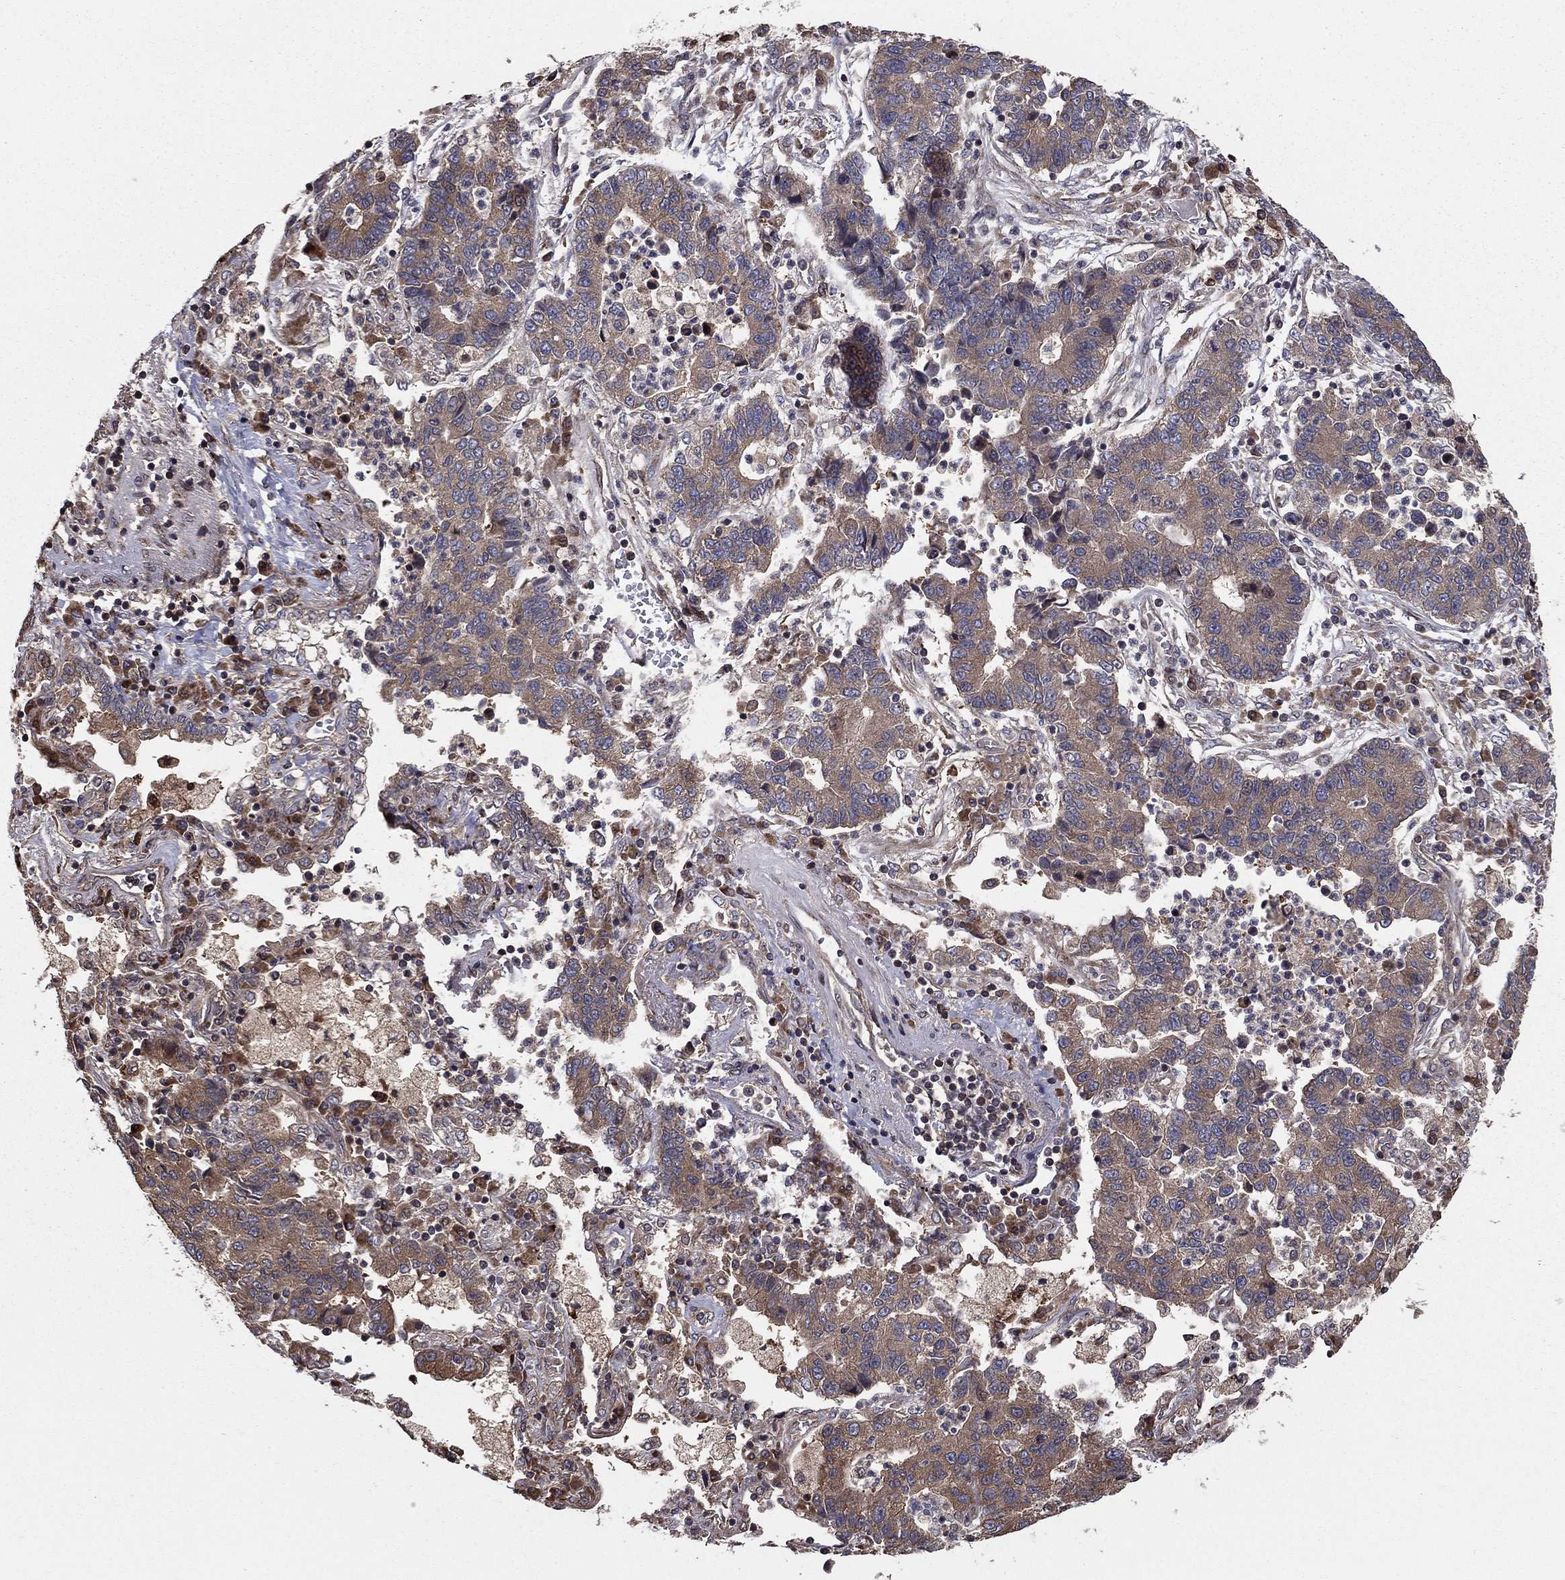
{"staining": {"intensity": "weak", "quantity": "25%-75%", "location": "cytoplasmic/membranous"}, "tissue": "lung cancer", "cell_type": "Tumor cells", "image_type": "cancer", "snomed": [{"axis": "morphology", "description": "Adenocarcinoma, NOS"}, {"axis": "topography", "description": "Lung"}], "caption": "Adenocarcinoma (lung) stained for a protein exhibits weak cytoplasmic/membranous positivity in tumor cells.", "gene": "BABAM2", "patient": {"sex": "female", "age": 57}}